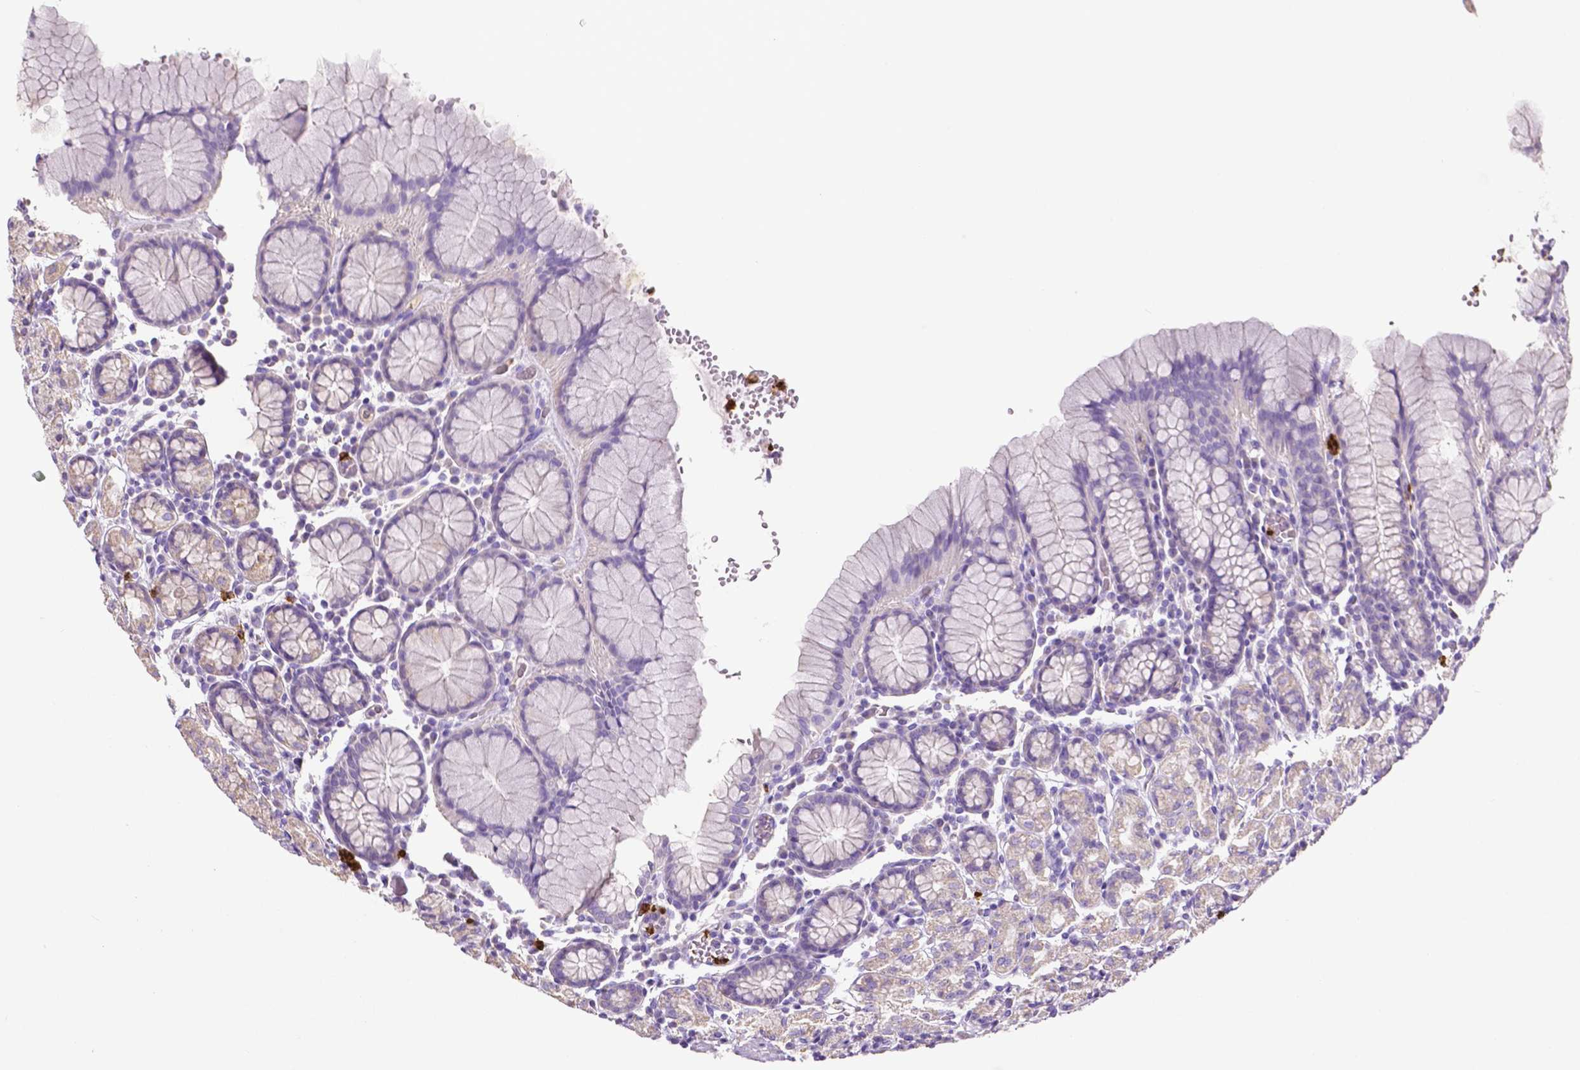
{"staining": {"intensity": "negative", "quantity": "none", "location": "none"}, "tissue": "stomach", "cell_type": "Glandular cells", "image_type": "normal", "snomed": [{"axis": "morphology", "description": "Normal tissue, NOS"}, {"axis": "topography", "description": "Stomach, upper"}, {"axis": "topography", "description": "Stomach"}], "caption": "The immunohistochemistry (IHC) micrograph has no significant staining in glandular cells of stomach.", "gene": "MMP9", "patient": {"sex": "male", "age": 62}}